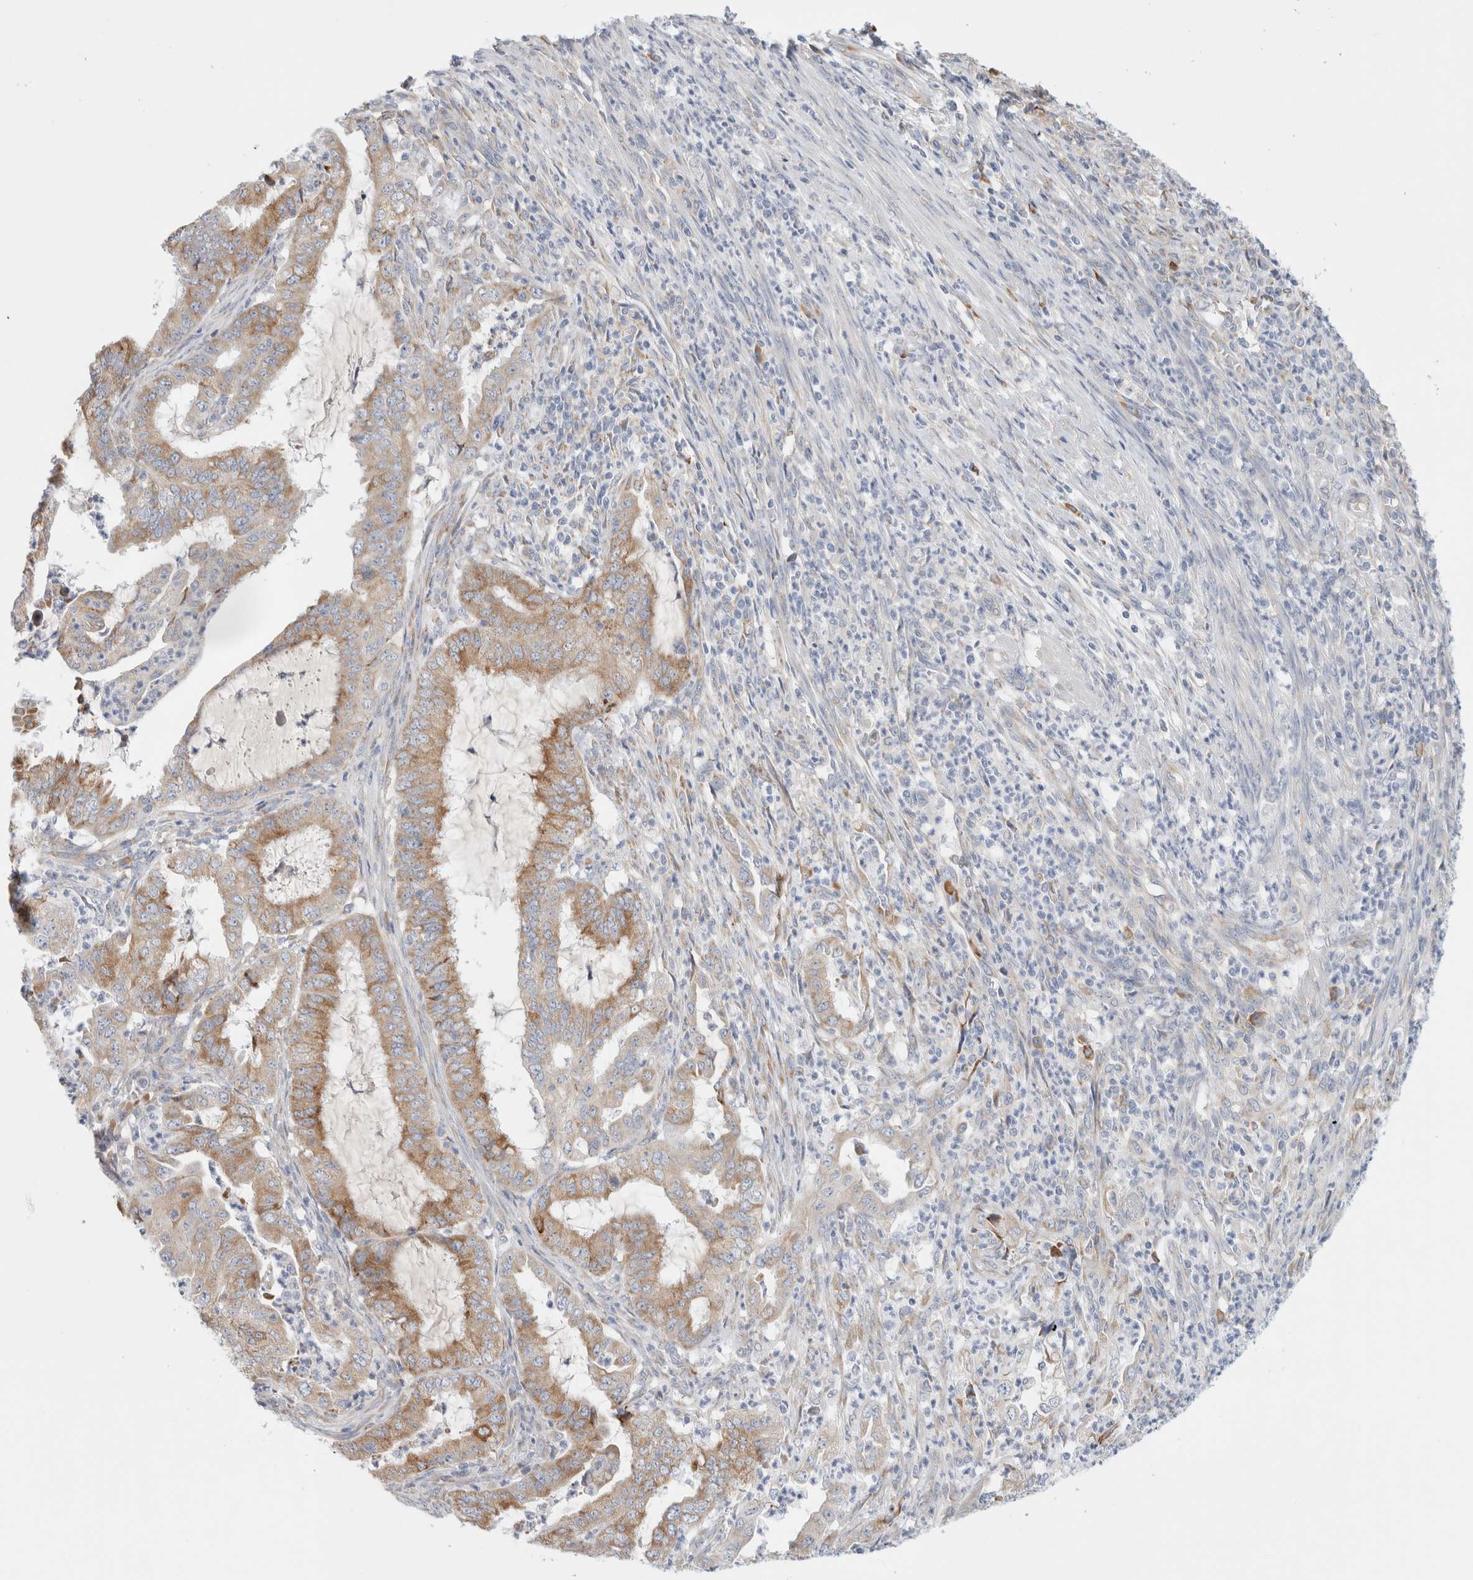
{"staining": {"intensity": "moderate", "quantity": ">75%", "location": "cytoplasmic/membranous"}, "tissue": "endometrial cancer", "cell_type": "Tumor cells", "image_type": "cancer", "snomed": [{"axis": "morphology", "description": "Adenocarcinoma, NOS"}, {"axis": "topography", "description": "Endometrium"}], "caption": "A photomicrograph showing moderate cytoplasmic/membranous expression in about >75% of tumor cells in endometrial cancer (adenocarcinoma), as visualized by brown immunohistochemical staining.", "gene": "CSK", "patient": {"sex": "female", "age": 49}}